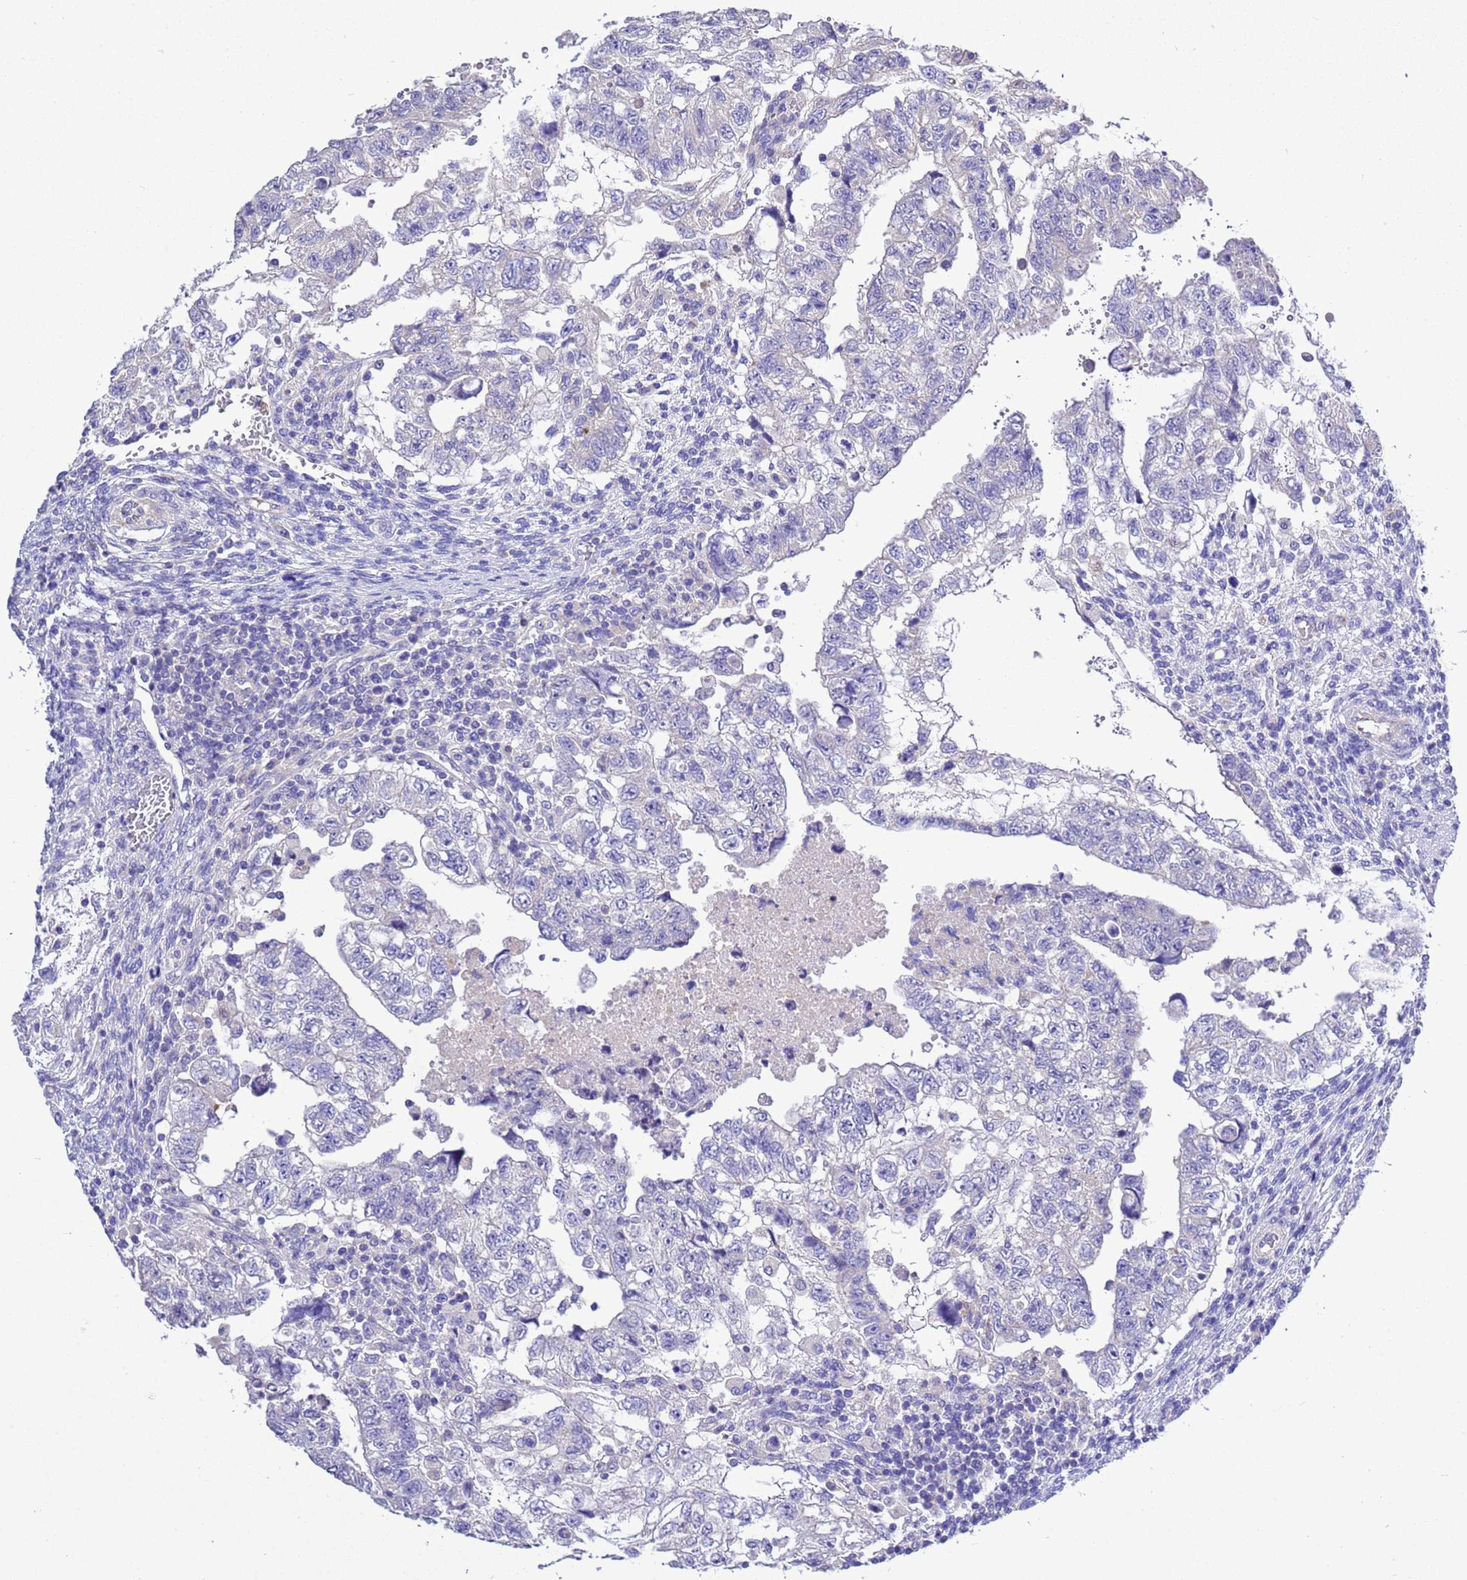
{"staining": {"intensity": "negative", "quantity": "none", "location": "none"}, "tissue": "testis cancer", "cell_type": "Tumor cells", "image_type": "cancer", "snomed": [{"axis": "morphology", "description": "Carcinoma, Embryonal, NOS"}, {"axis": "topography", "description": "Testis"}], "caption": "Immunohistochemistry (IHC) of human embryonal carcinoma (testis) displays no expression in tumor cells.", "gene": "KICS2", "patient": {"sex": "male", "age": 36}}